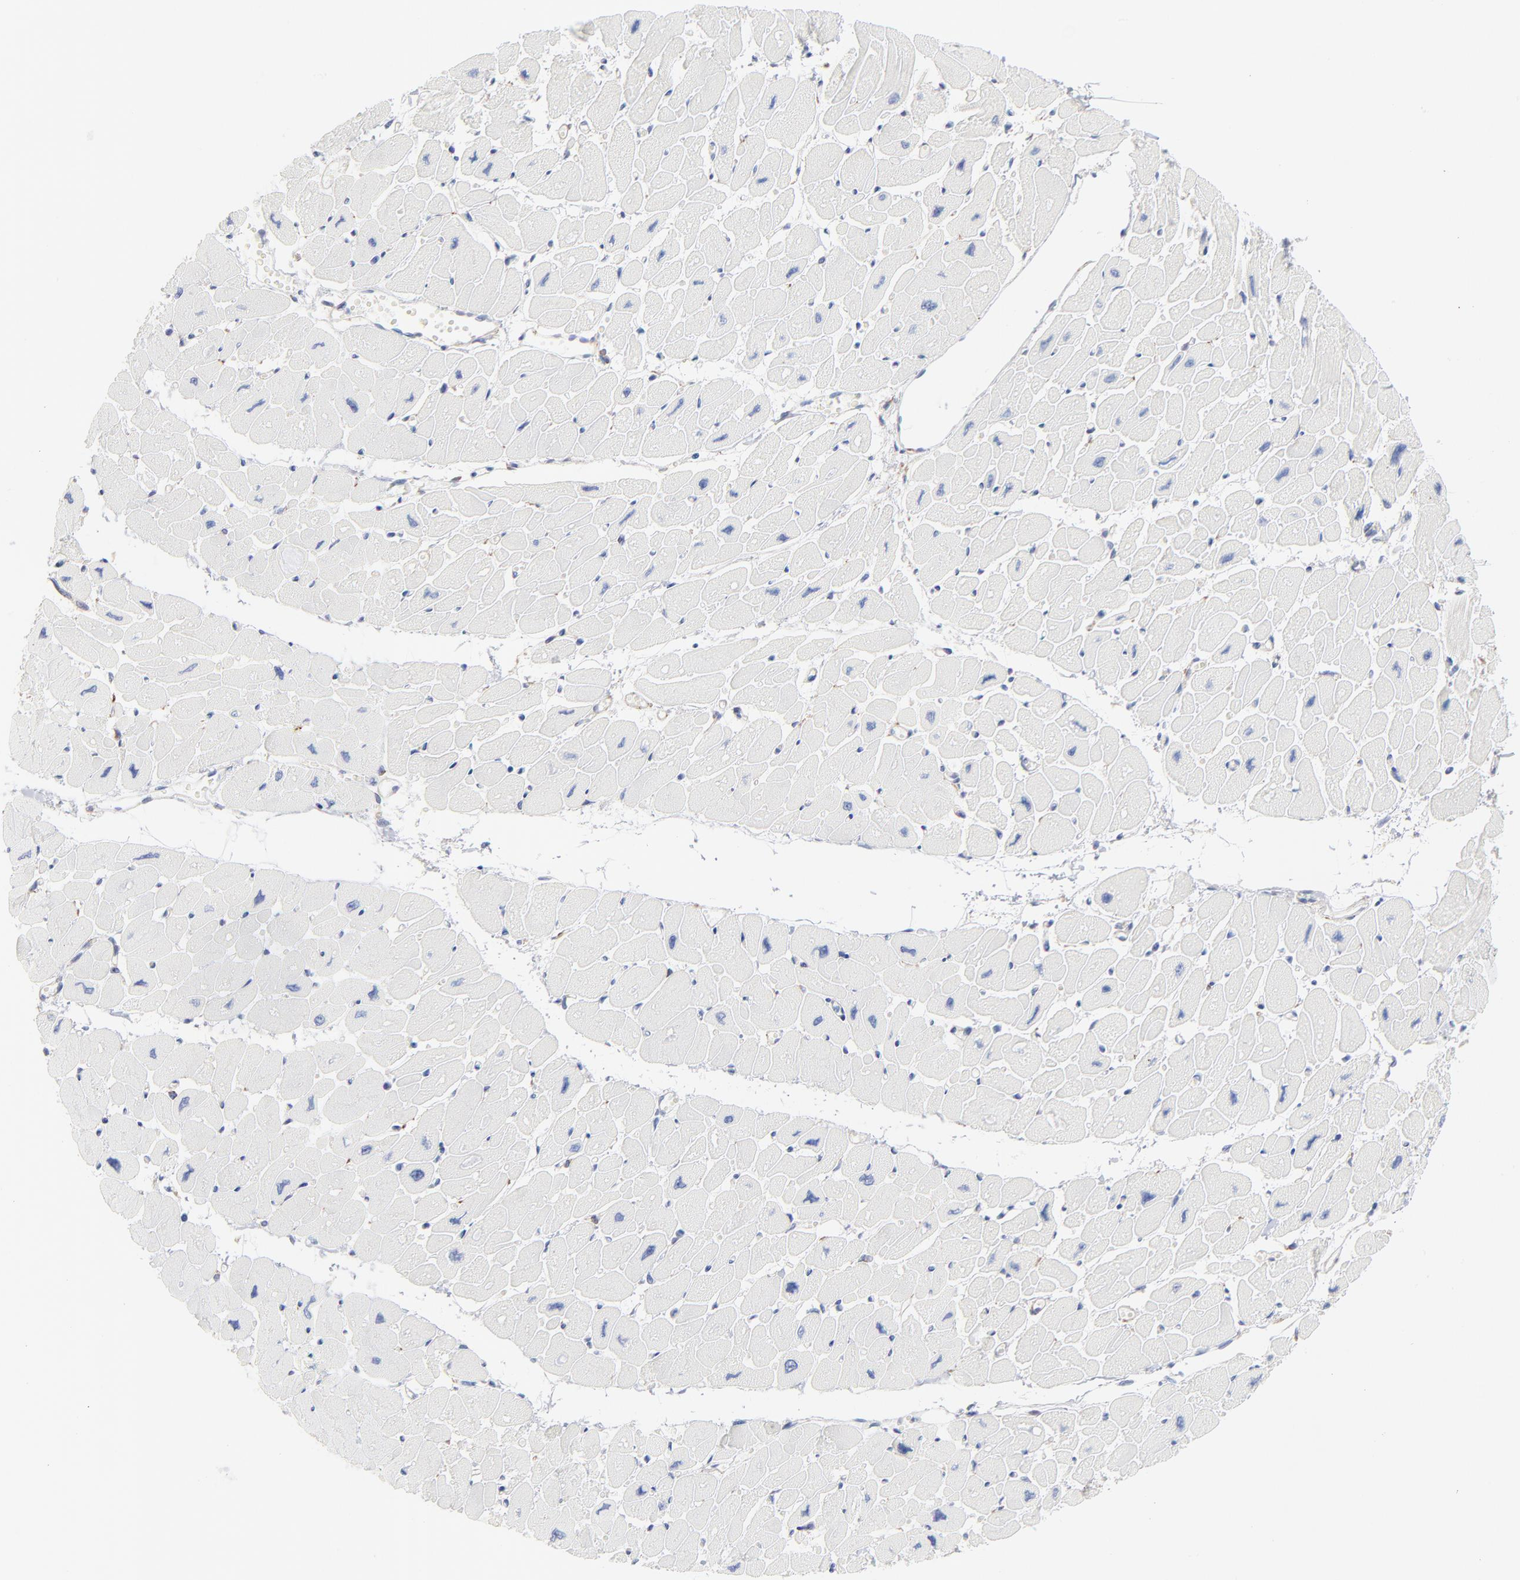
{"staining": {"intensity": "negative", "quantity": "none", "location": "none"}, "tissue": "heart muscle", "cell_type": "Cardiomyocytes", "image_type": "normal", "snomed": [{"axis": "morphology", "description": "Normal tissue, NOS"}, {"axis": "topography", "description": "Heart"}], "caption": "High power microscopy image of an immunohistochemistry (IHC) photomicrograph of unremarkable heart muscle, revealing no significant expression in cardiomyocytes.", "gene": "SEPTIN11", "patient": {"sex": "female", "age": 54}}